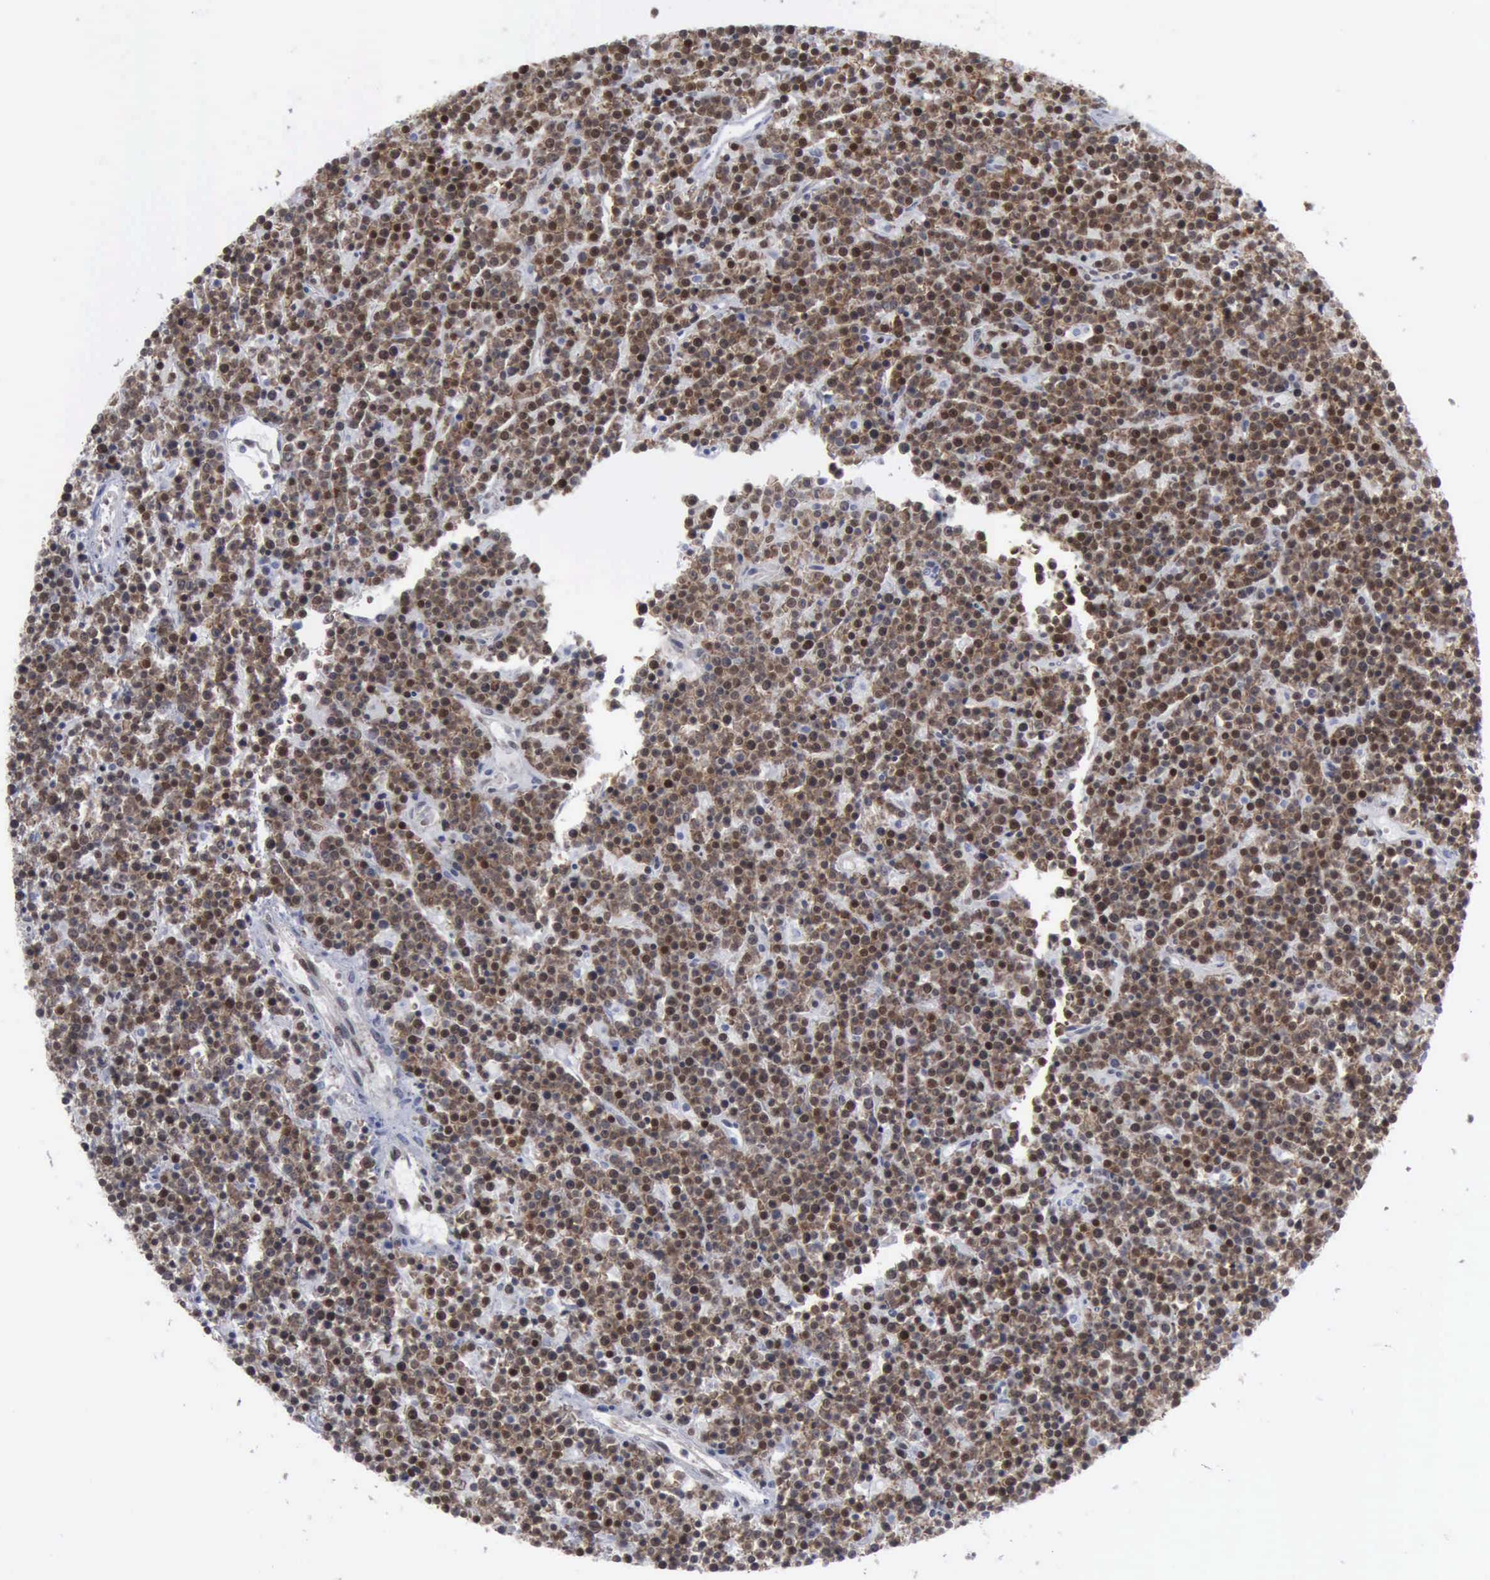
{"staining": {"intensity": "strong", "quantity": ">75%", "location": "nuclear"}, "tissue": "lymphoma", "cell_type": "Tumor cells", "image_type": "cancer", "snomed": [{"axis": "morphology", "description": "Malignant lymphoma, non-Hodgkin's type, High grade"}, {"axis": "topography", "description": "Ovary"}], "caption": "Immunohistochemistry image of human malignant lymphoma, non-Hodgkin's type (high-grade) stained for a protein (brown), which exhibits high levels of strong nuclear staining in about >75% of tumor cells.", "gene": "XPA", "patient": {"sex": "female", "age": 56}}